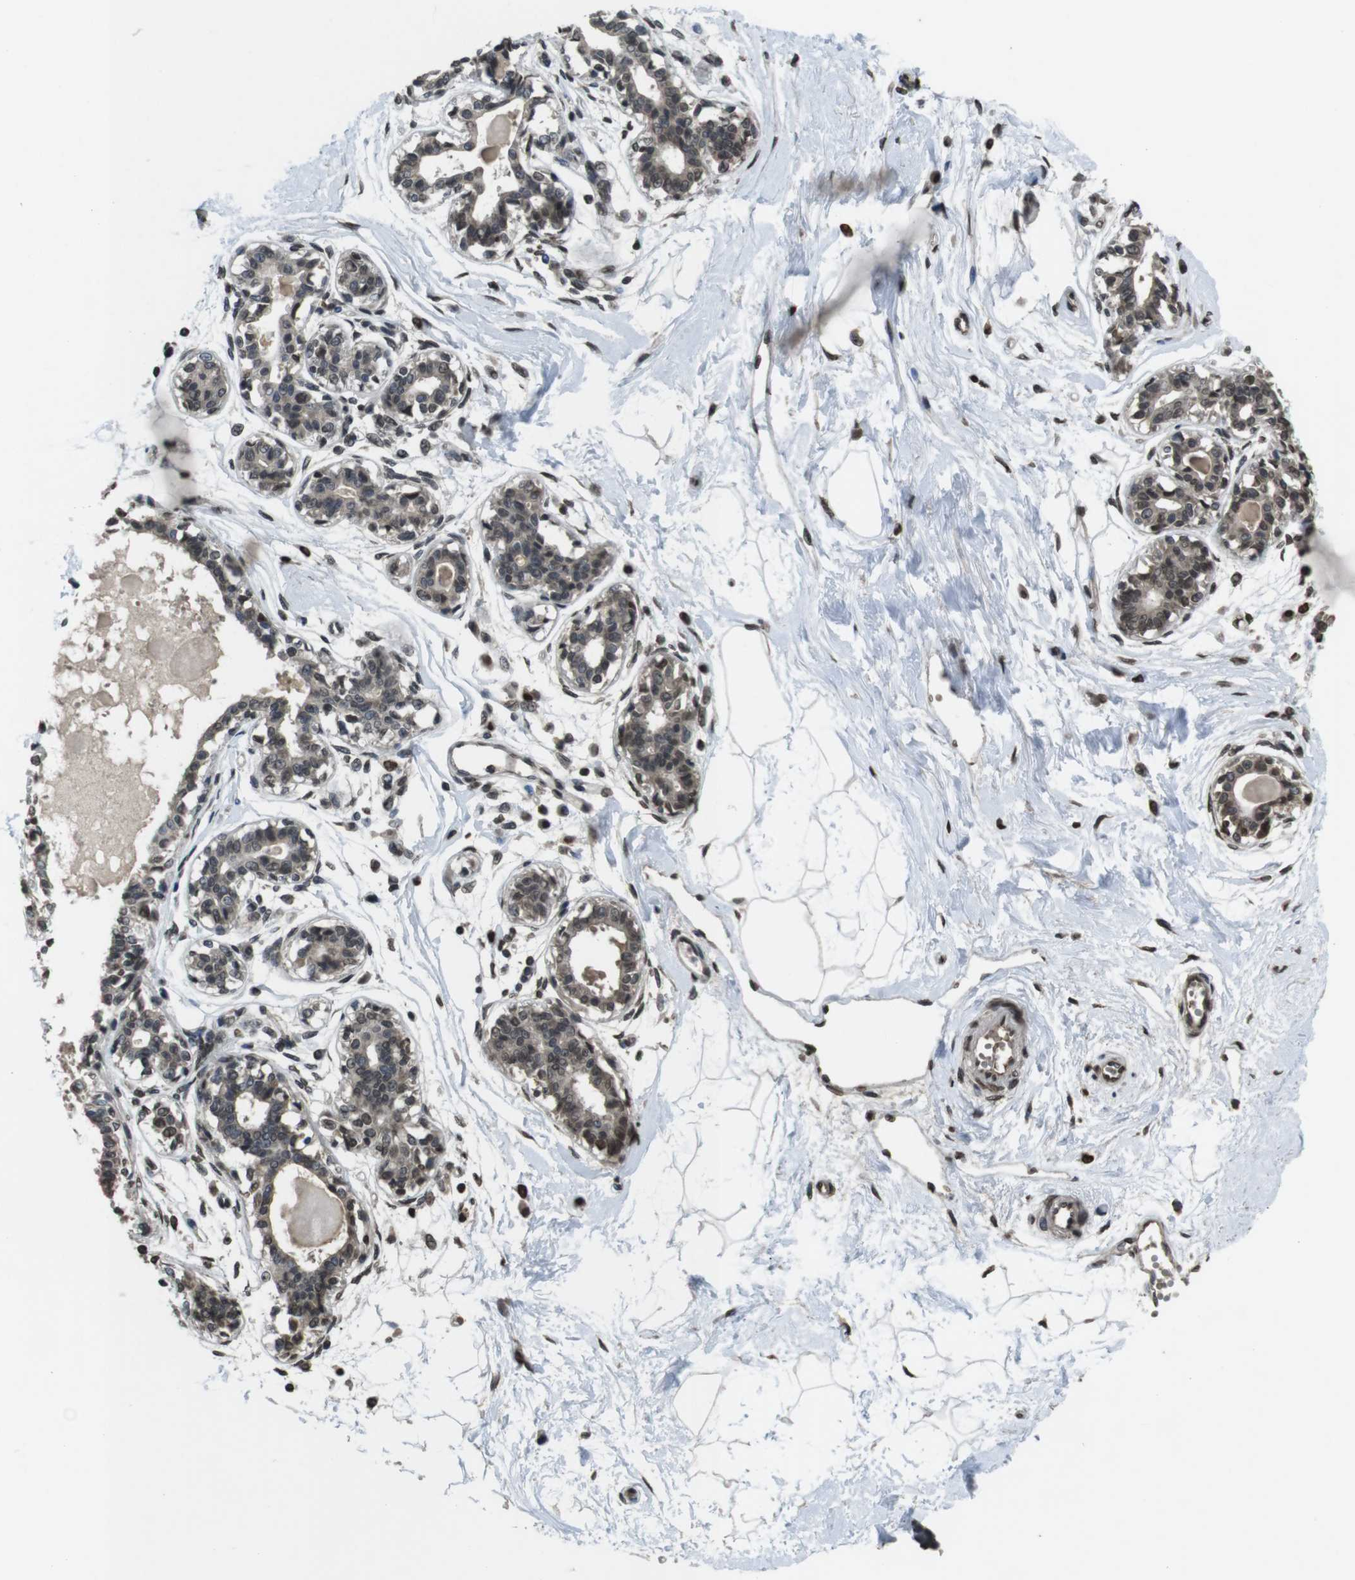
{"staining": {"intensity": "negative", "quantity": "none", "location": "none"}, "tissue": "breast", "cell_type": "Adipocytes", "image_type": "normal", "snomed": [{"axis": "morphology", "description": "Normal tissue, NOS"}, {"axis": "topography", "description": "Breast"}], "caption": "A high-resolution micrograph shows IHC staining of normal breast, which reveals no significant staining in adipocytes.", "gene": "MAF", "patient": {"sex": "female", "age": 45}}